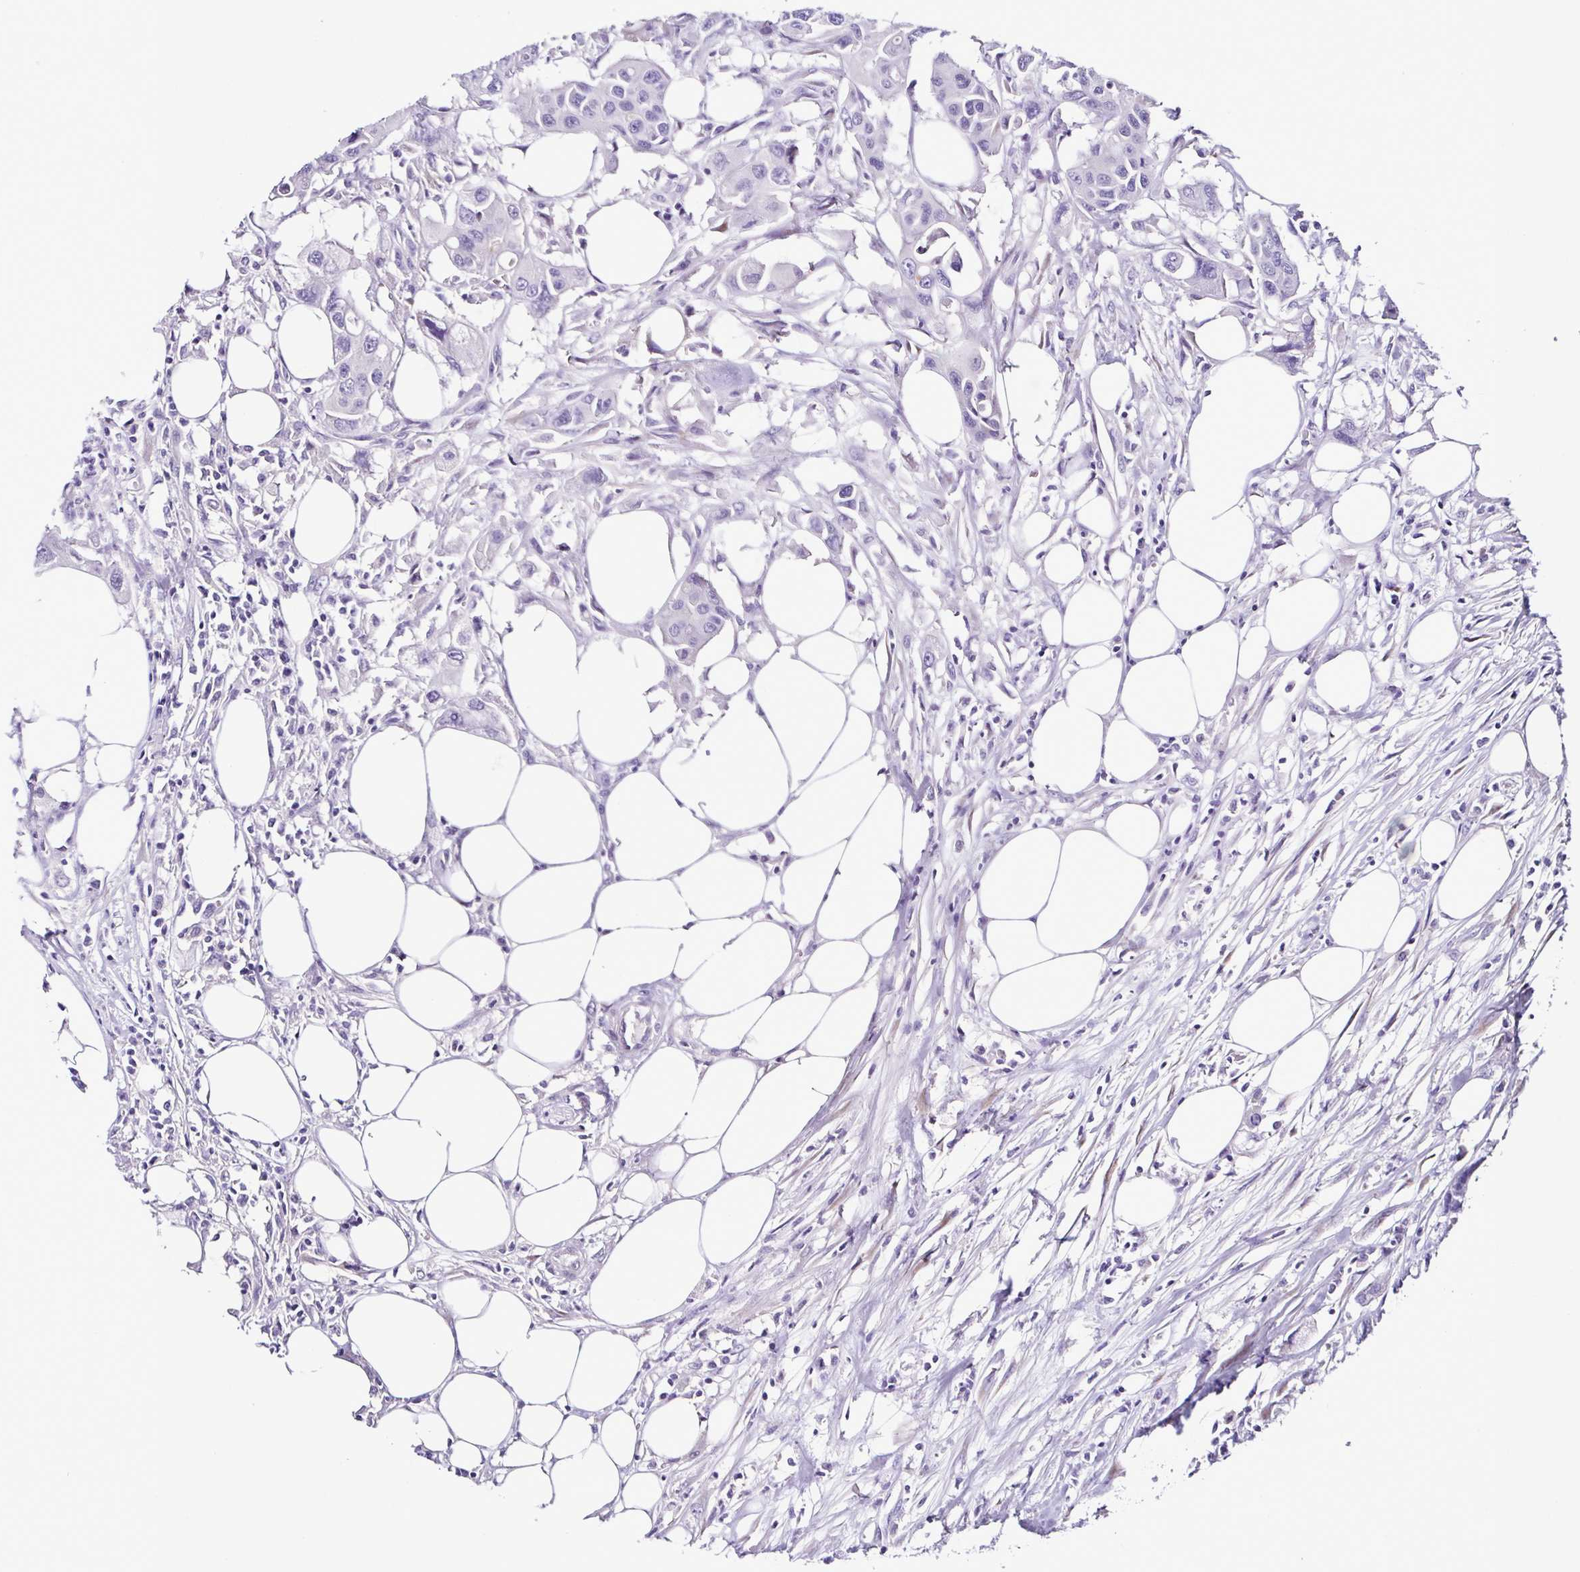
{"staining": {"intensity": "negative", "quantity": "none", "location": "none"}, "tissue": "colorectal cancer", "cell_type": "Tumor cells", "image_type": "cancer", "snomed": [{"axis": "morphology", "description": "Adenocarcinoma, NOS"}, {"axis": "topography", "description": "Colon"}], "caption": "High magnification brightfield microscopy of colorectal cancer stained with DAB (brown) and counterstained with hematoxylin (blue): tumor cells show no significant positivity.", "gene": "SRL", "patient": {"sex": "male", "age": 77}}